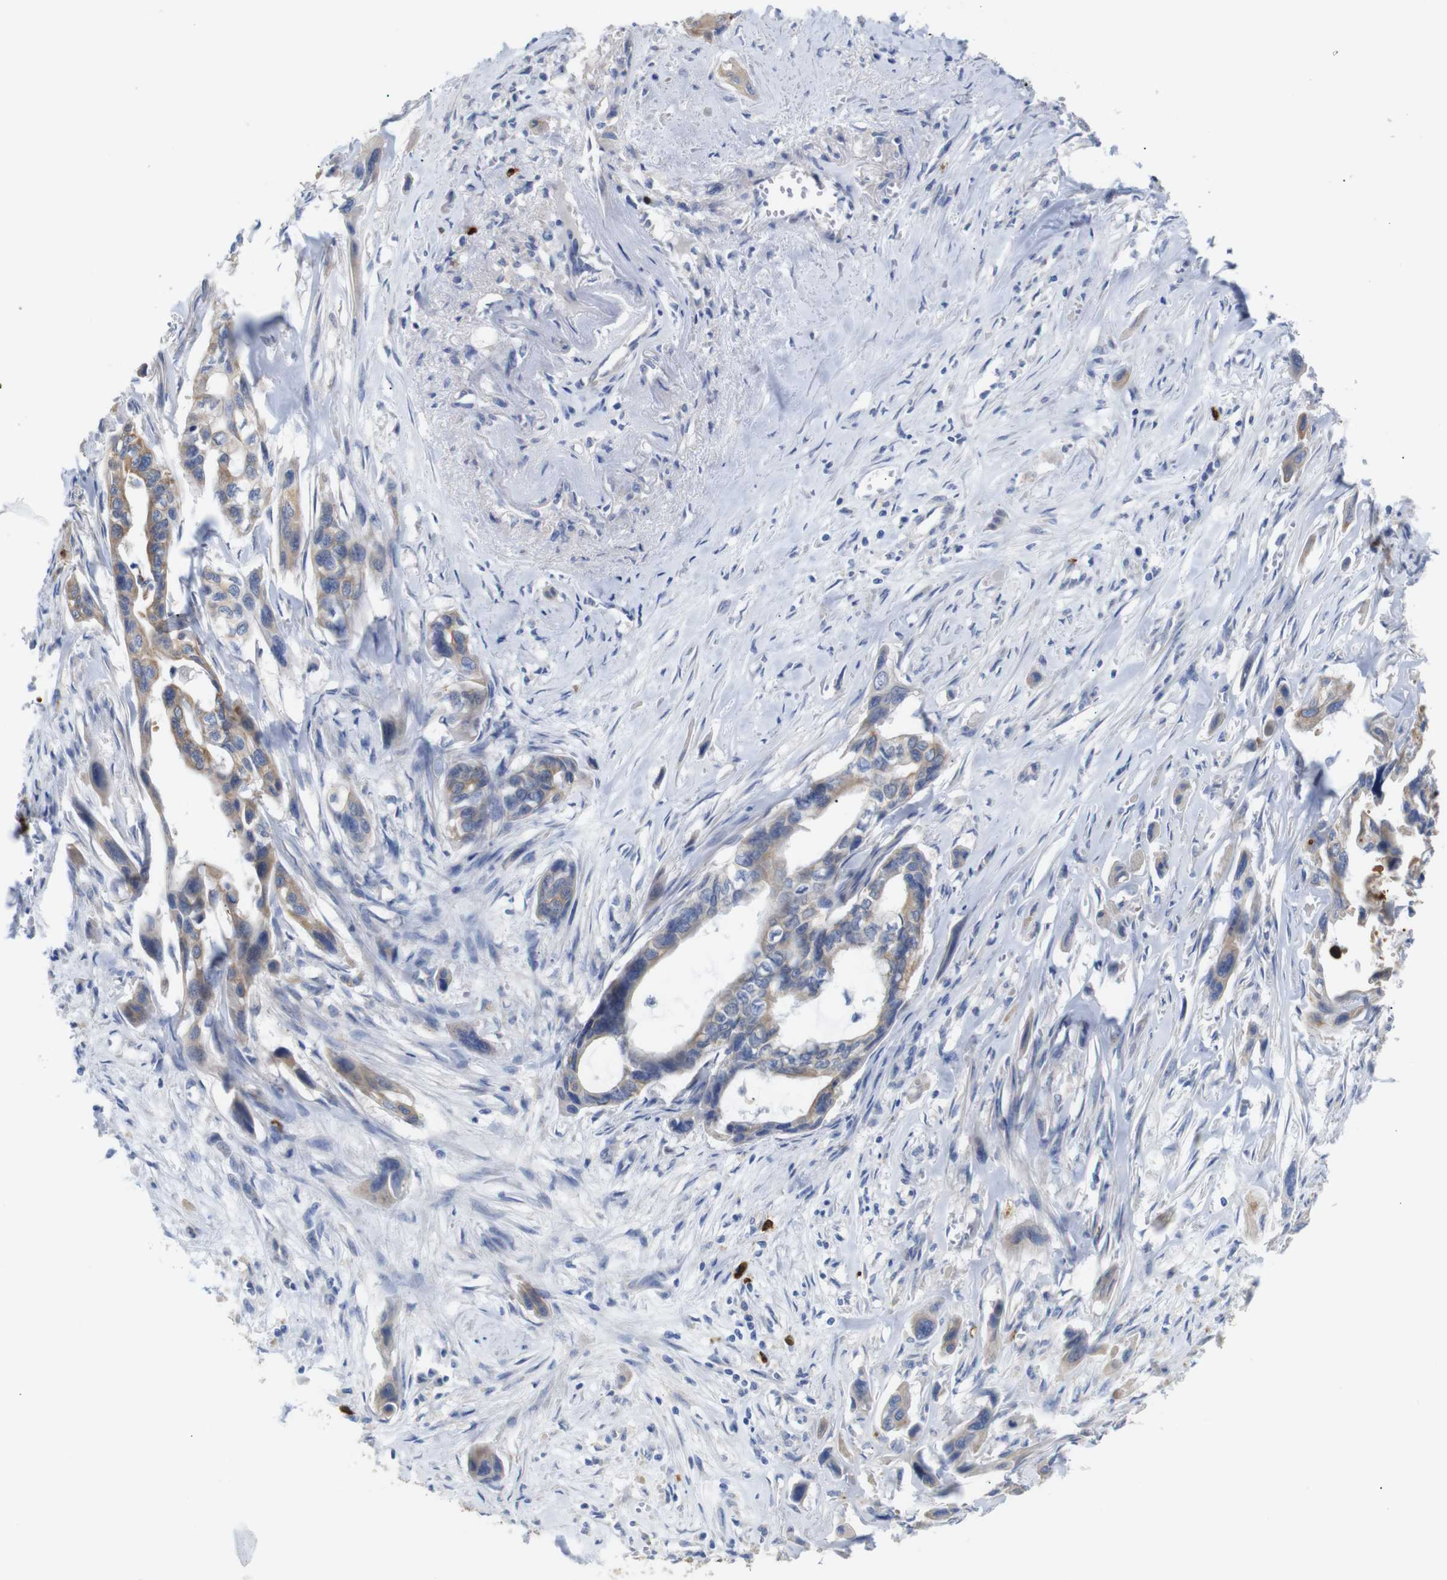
{"staining": {"intensity": "moderate", "quantity": ">75%", "location": "cytoplasmic/membranous"}, "tissue": "pancreatic cancer", "cell_type": "Tumor cells", "image_type": "cancer", "snomed": [{"axis": "morphology", "description": "Adenocarcinoma, NOS"}, {"axis": "topography", "description": "Pancreas"}], "caption": "Immunohistochemical staining of adenocarcinoma (pancreatic) displays medium levels of moderate cytoplasmic/membranous protein expression in approximately >75% of tumor cells.", "gene": "ALOX15", "patient": {"sex": "male", "age": 73}}